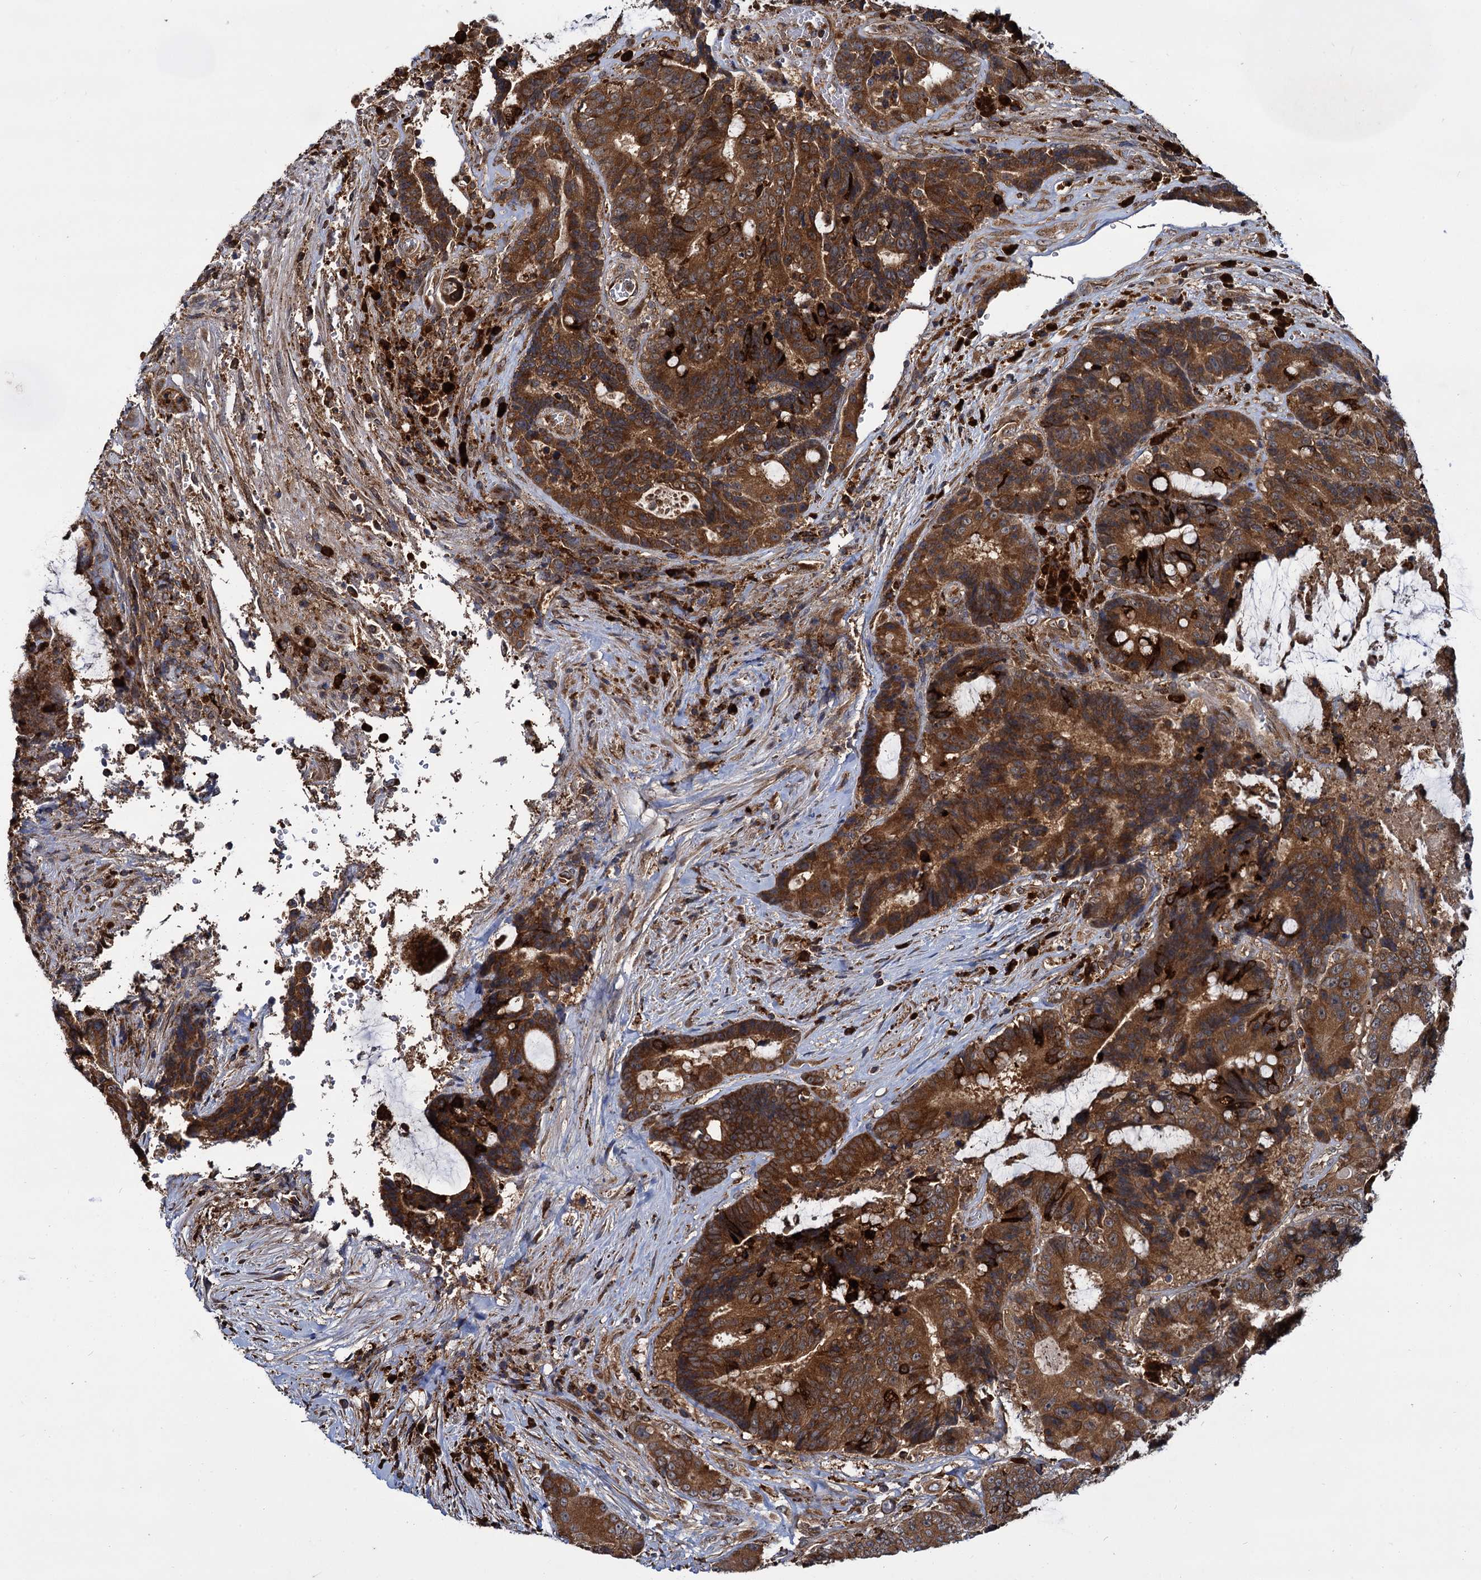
{"staining": {"intensity": "strong", "quantity": ">75%", "location": "cytoplasmic/membranous"}, "tissue": "colorectal cancer", "cell_type": "Tumor cells", "image_type": "cancer", "snomed": [{"axis": "morphology", "description": "Adenocarcinoma, NOS"}, {"axis": "topography", "description": "Rectum"}], "caption": "A brown stain shows strong cytoplasmic/membranous positivity of a protein in adenocarcinoma (colorectal) tumor cells.", "gene": "UFM1", "patient": {"sex": "male", "age": 69}}